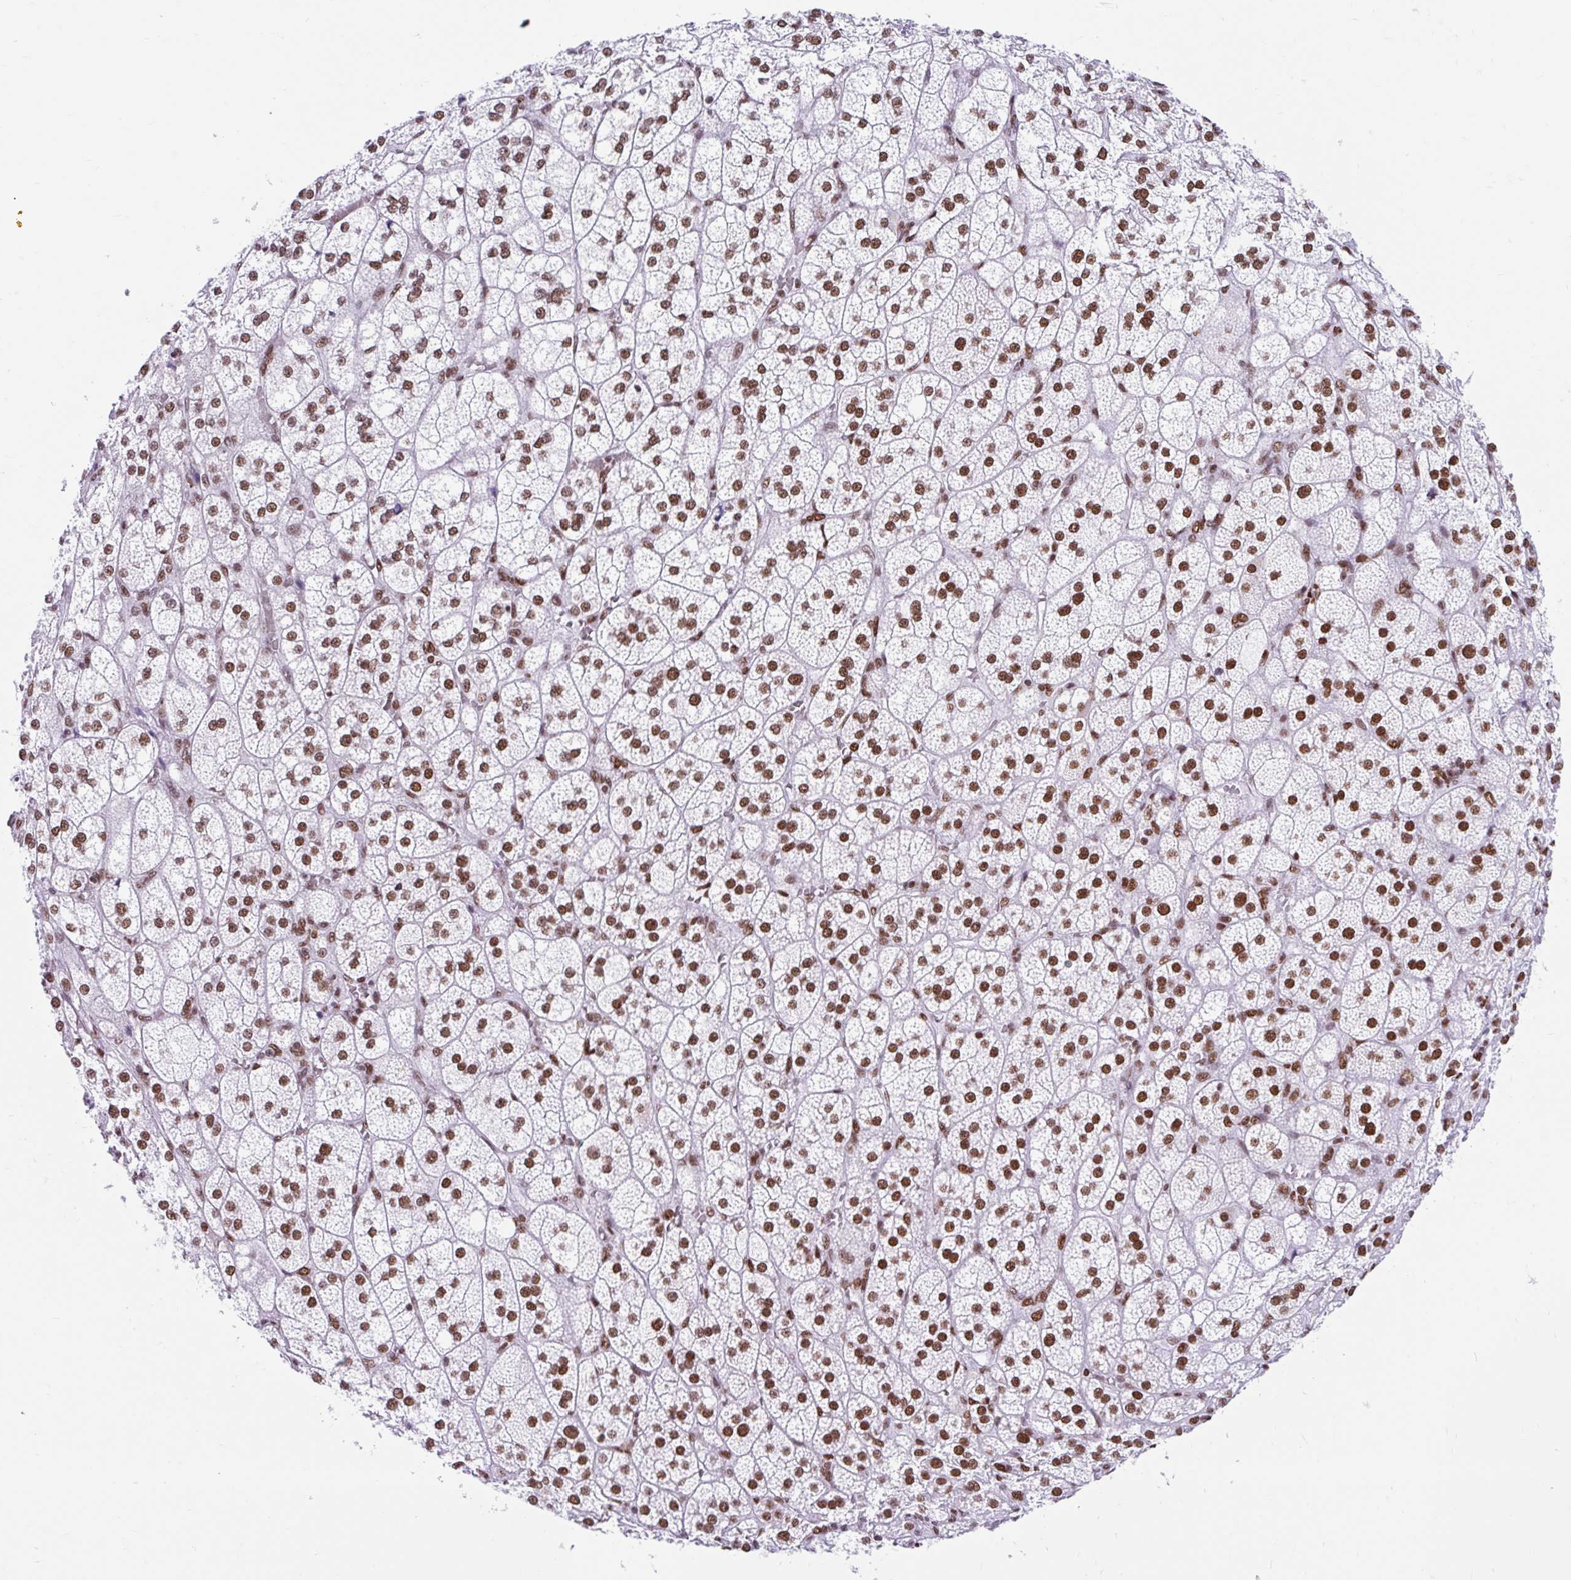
{"staining": {"intensity": "strong", "quantity": ">75%", "location": "nuclear"}, "tissue": "adrenal gland", "cell_type": "Glandular cells", "image_type": "normal", "snomed": [{"axis": "morphology", "description": "Normal tissue, NOS"}, {"axis": "topography", "description": "Adrenal gland"}], "caption": "Immunohistochemistry histopathology image of benign adrenal gland: human adrenal gland stained using immunohistochemistry shows high levels of strong protein expression localized specifically in the nuclear of glandular cells, appearing as a nuclear brown color.", "gene": "KHDRBS1", "patient": {"sex": "female", "age": 60}}